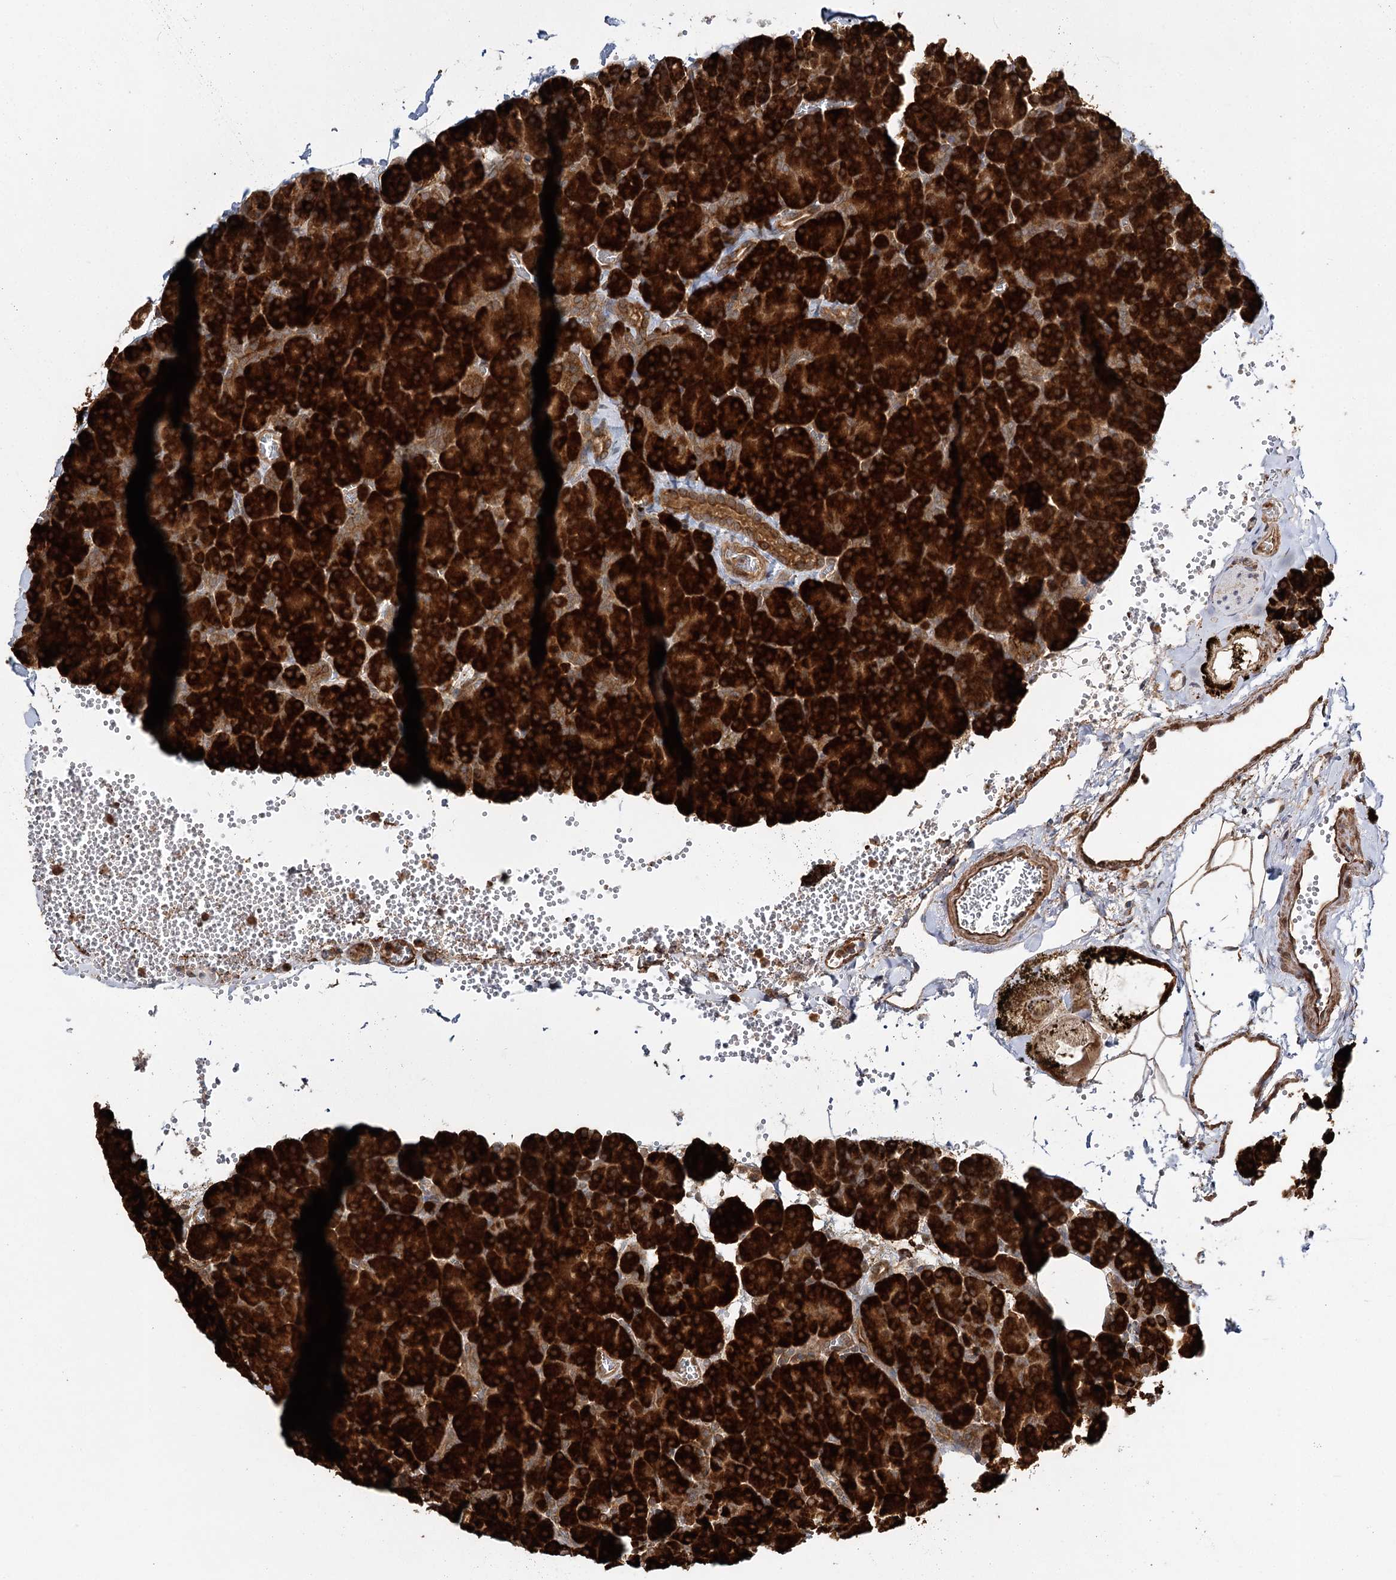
{"staining": {"intensity": "strong", "quantity": ">75%", "location": "cytoplasmic/membranous"}, "tissue": "pancreas", "cell_type": "Exocrine glandular cells", "image_type": "normal", "snomed": [{"axis": "morphology", "description": "Normal tissue, NOS"}, {"axis": "morphology", "description": "Carcinoid, malignant, NOS"}, {"axis": "topography", "description": "Pancreas"}], "caption": "Immunohistochemical staining of unremarkable human pancreas exhibits >75% levels of strong cytoplasmic/membranous protein positivity in about >75% of exocrine glandular cells. (brown staining indicates protein expression, while blue staining denotes nuclei).", "gene": "DNAJB14", "patient": {"sex": "female", "age": 35}}